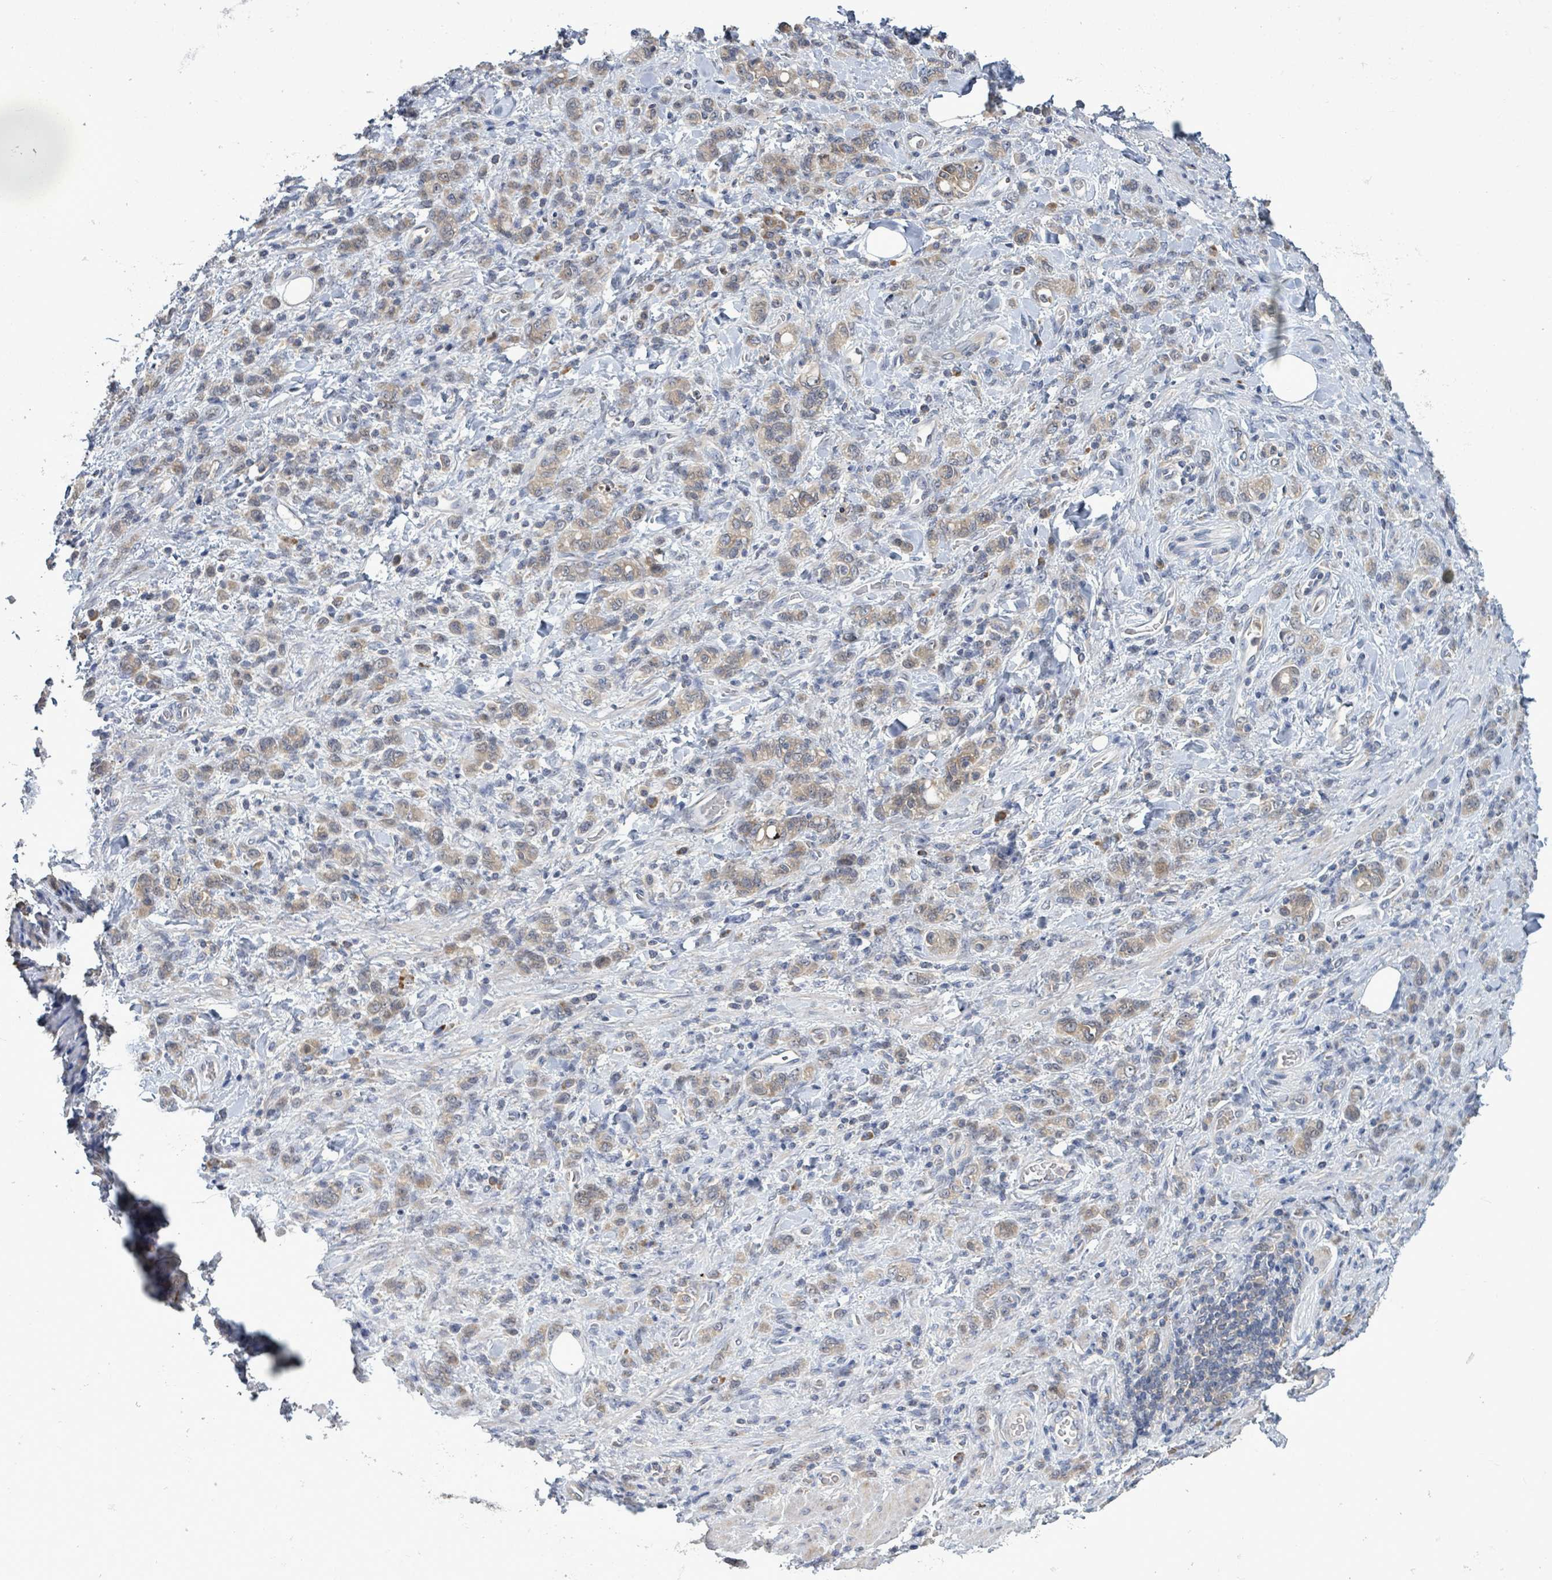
{"staining": {"intensity": "weak", "quantity": ">75%", "location": "cytoplasmic/membranous"}, "tissue": "stomach cancer", "cell_type": "Tumor cells", "image_type": "cancer", "snomed": [{"axis": "morphology", "description": "Adenocarcinoma, NOS"}, {"axis": "topography", "description": "Stomach"}], "caption": "Adenocarcinoma (stomach) stained with a brown dye displays weak cytoplasmic/membranous positive expression in about >75% of tumor cells.", "gene": "SERPINE3", "patient": {"sex": "male", "age": 77}}